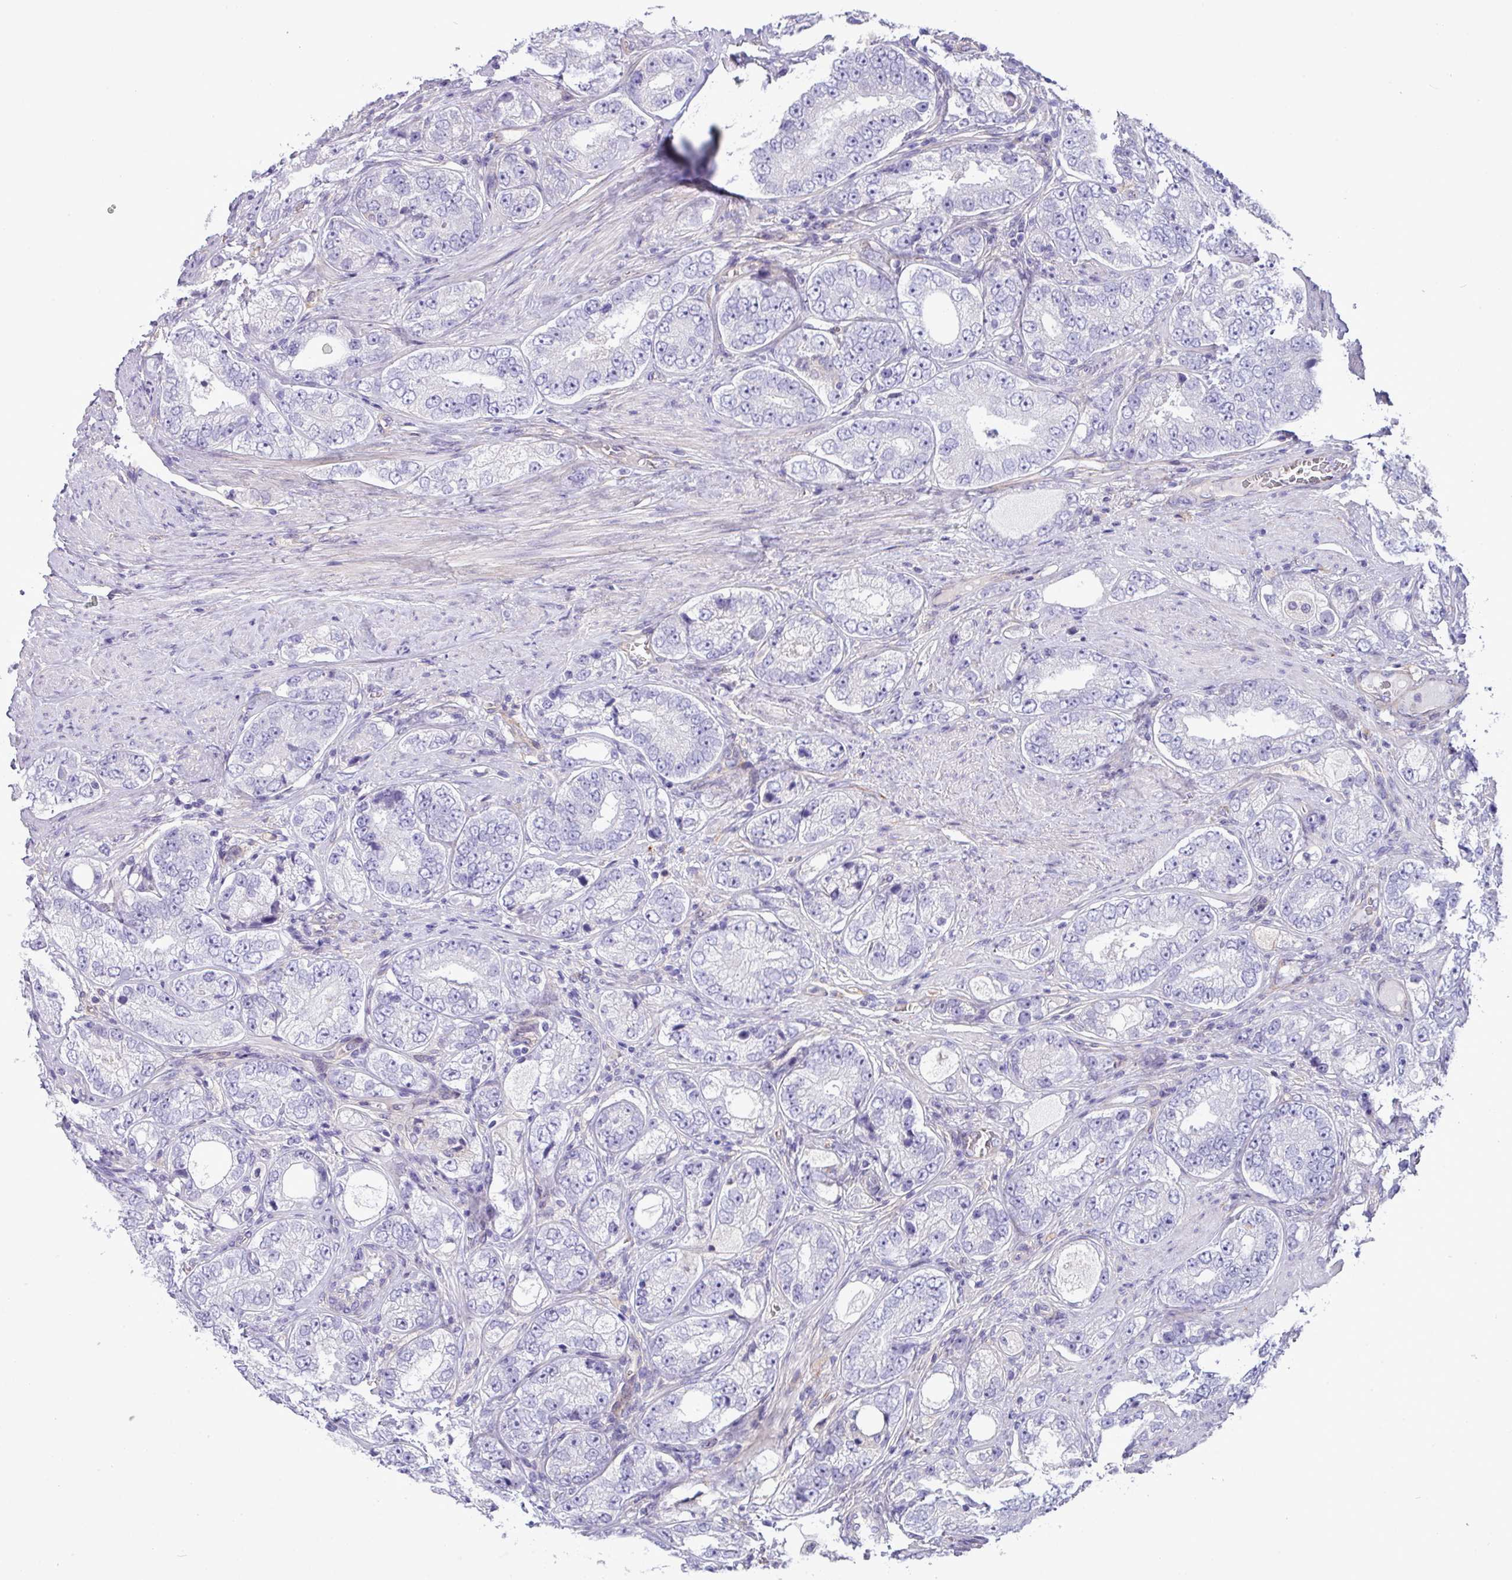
{"staining": {"intensity": "negative", "quantity": "none", "location": "none"}, "tissue": "prostate cancer", "cell_type": "Tumor cells", "image_type": "cancer", "snomed": [{"axis": "morphology", "description": "Adenocarcinoma, High grade"}, {"axis": "topography", "description": "Prostate"}], "caption": "Immunohistochemistry micrograph of prostate adenocarcinoma (high-grade) stained for a protein (brown), which reveals no expression in tumor cells.", "gene": "KIRREL3", "patient": {"sex": "male", "age": 56}}